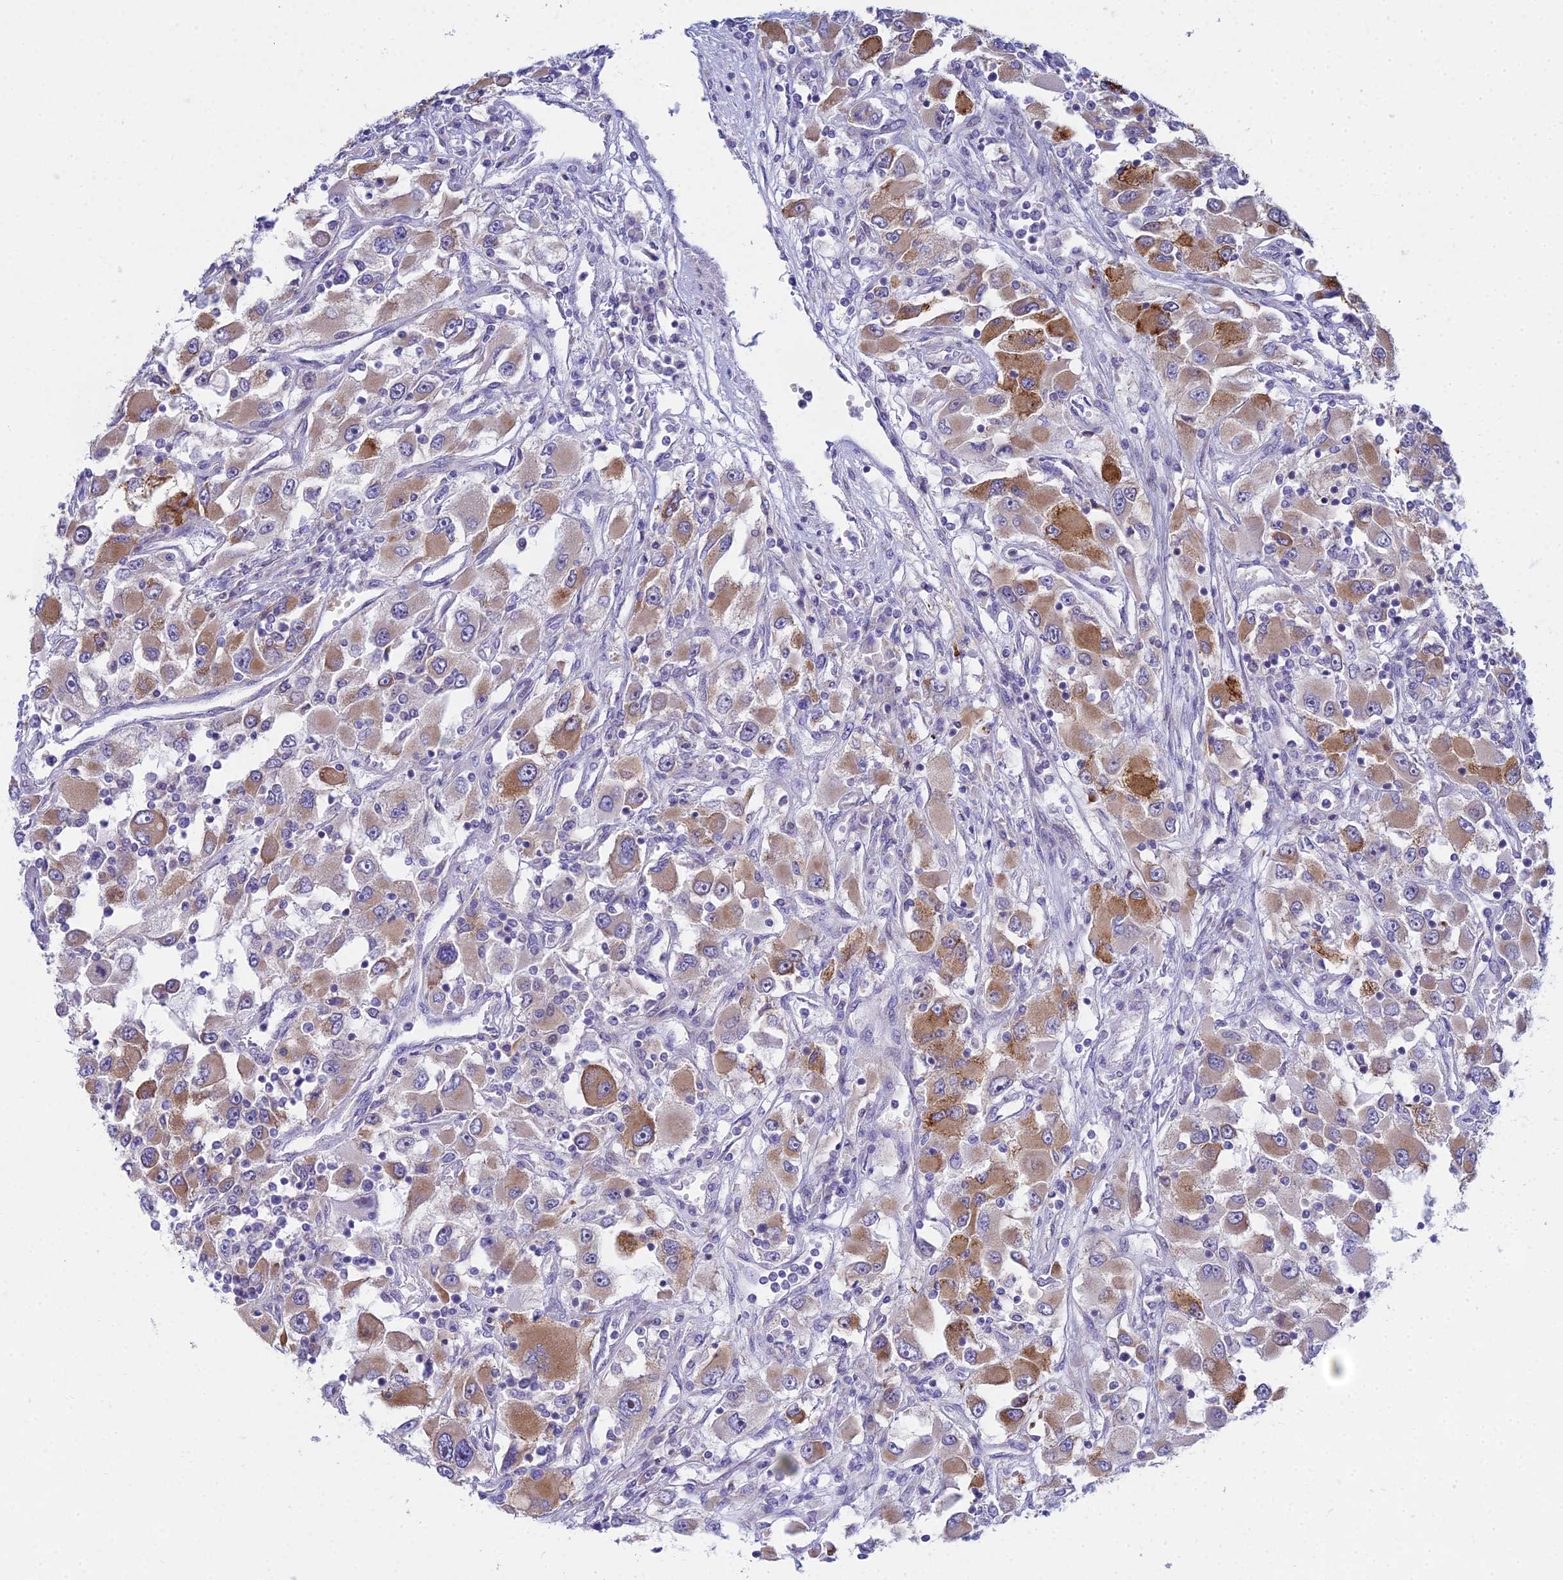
{"staining": {"intensity": "moderate", "quantity": ">75%", "location": "cytoplasmic/membranous"}, "tissue": "renal cancer", "cell_type": "Tumor cells", "image_type": "cancer", "snomed": [{"axis": "morphology", "description": "Adenocarcinoma, NOS"}, {"axis": "topography", "description": "Kidney"}], "caption": "Moderate cytoplasmic/membranous staining for a protein is seen in approximately >75% of tumor cells of renal cancer (adenocarcinoma) using IHC.", "gene": "PRR13", "patient": {"sex": "female", "age": 52}}